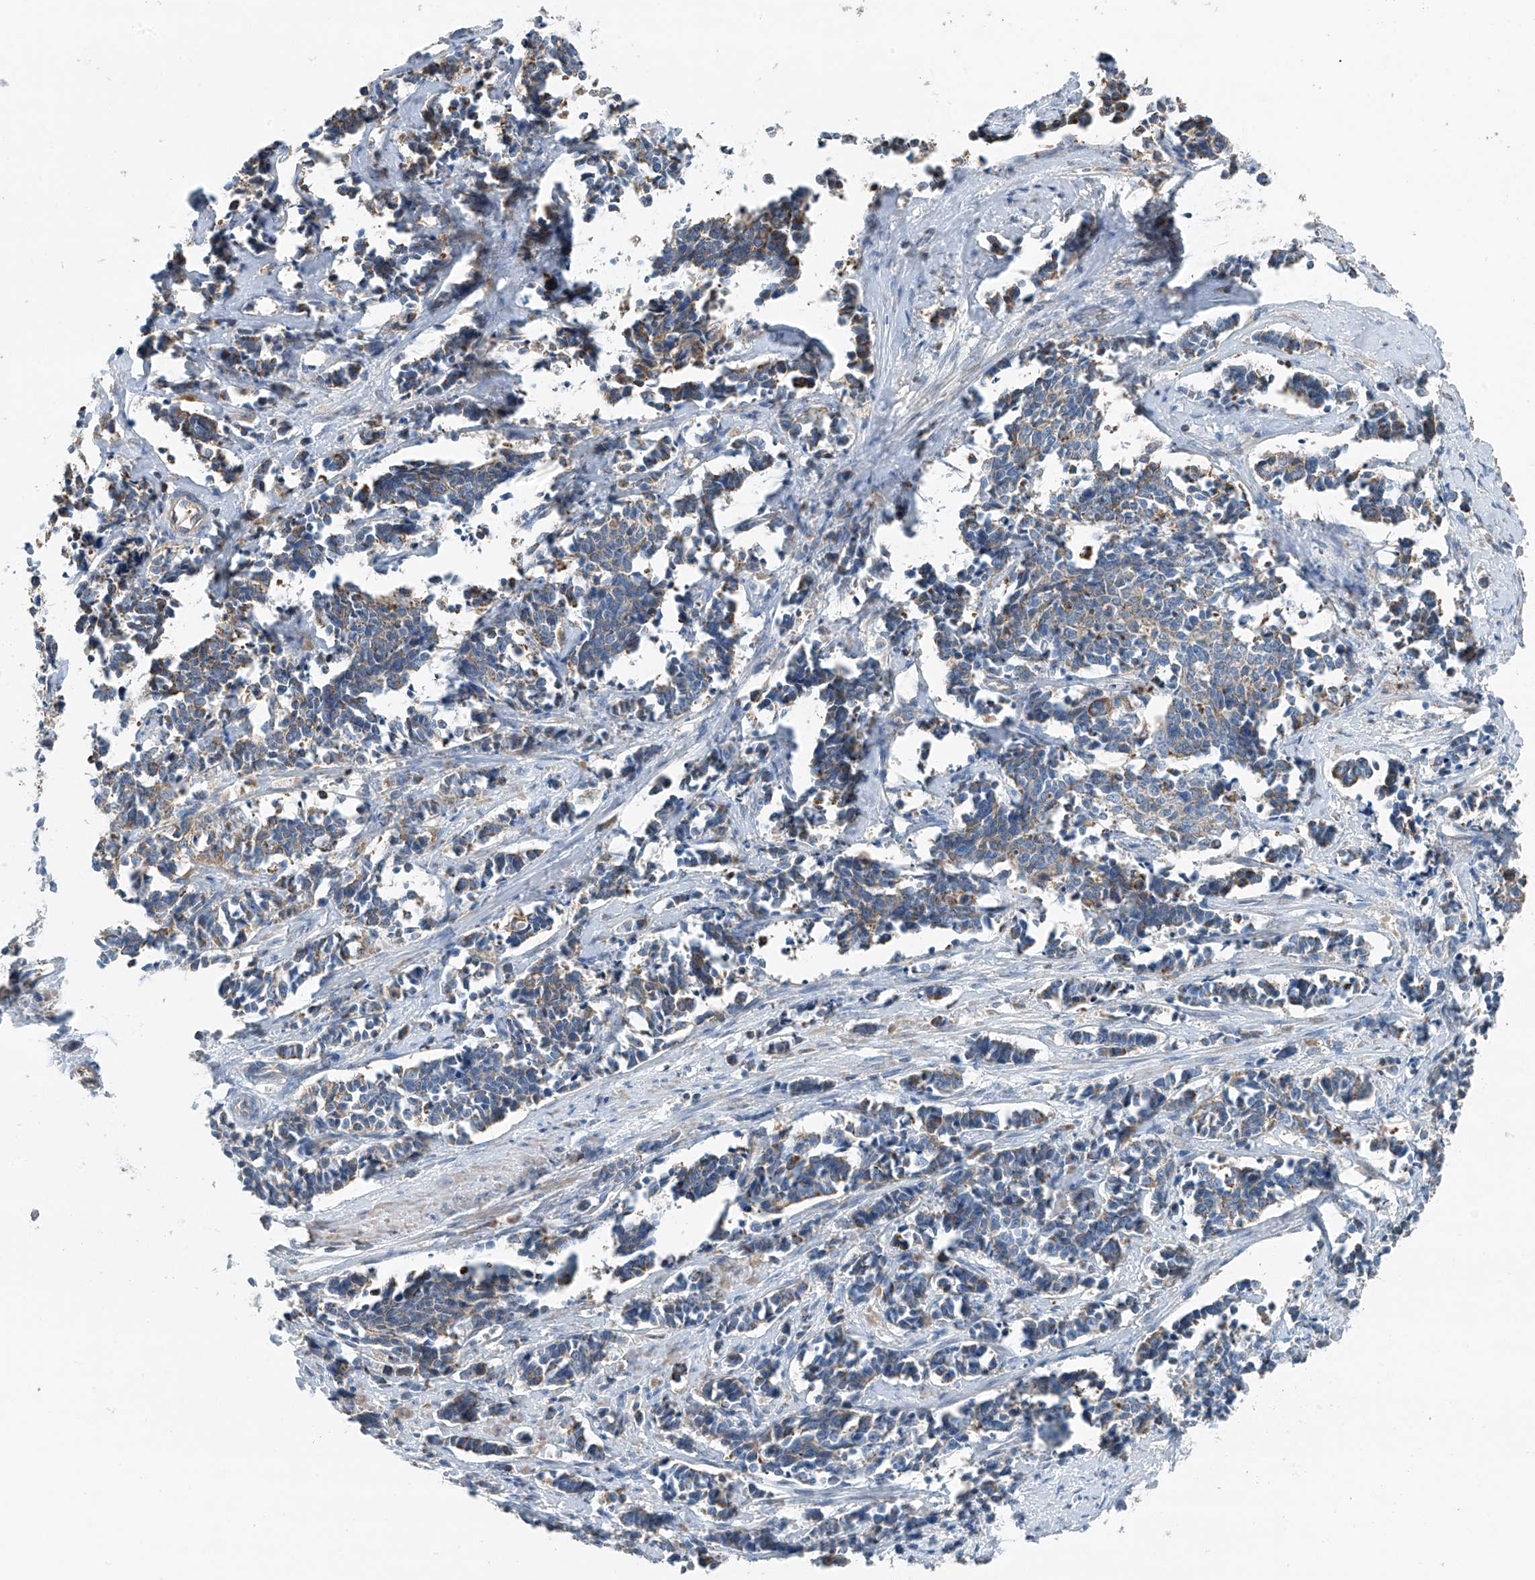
{"staining": {"intensity": "weak", "quantity": "<25%", "location": "cytoplasmic/membranous"}, "tissue": "cervical cancer", "cell_type": "Tumor cells", "image_type": "cancer", "snomed": [{"axis": "morphology", "description": "Normal tissue, NOS"}, {"axis": "morphology", "description": "Squamous cell carcinoma, NOS"}, {"axis": "topography", "description": "Cervix"}], "caption": "High power microscopy photomicrograph of an IHC image of cervical cancer, revealing no significant expression in tumor cells.", "gene": "SYN3", "patient": {"sex": "female", "age": 35}}